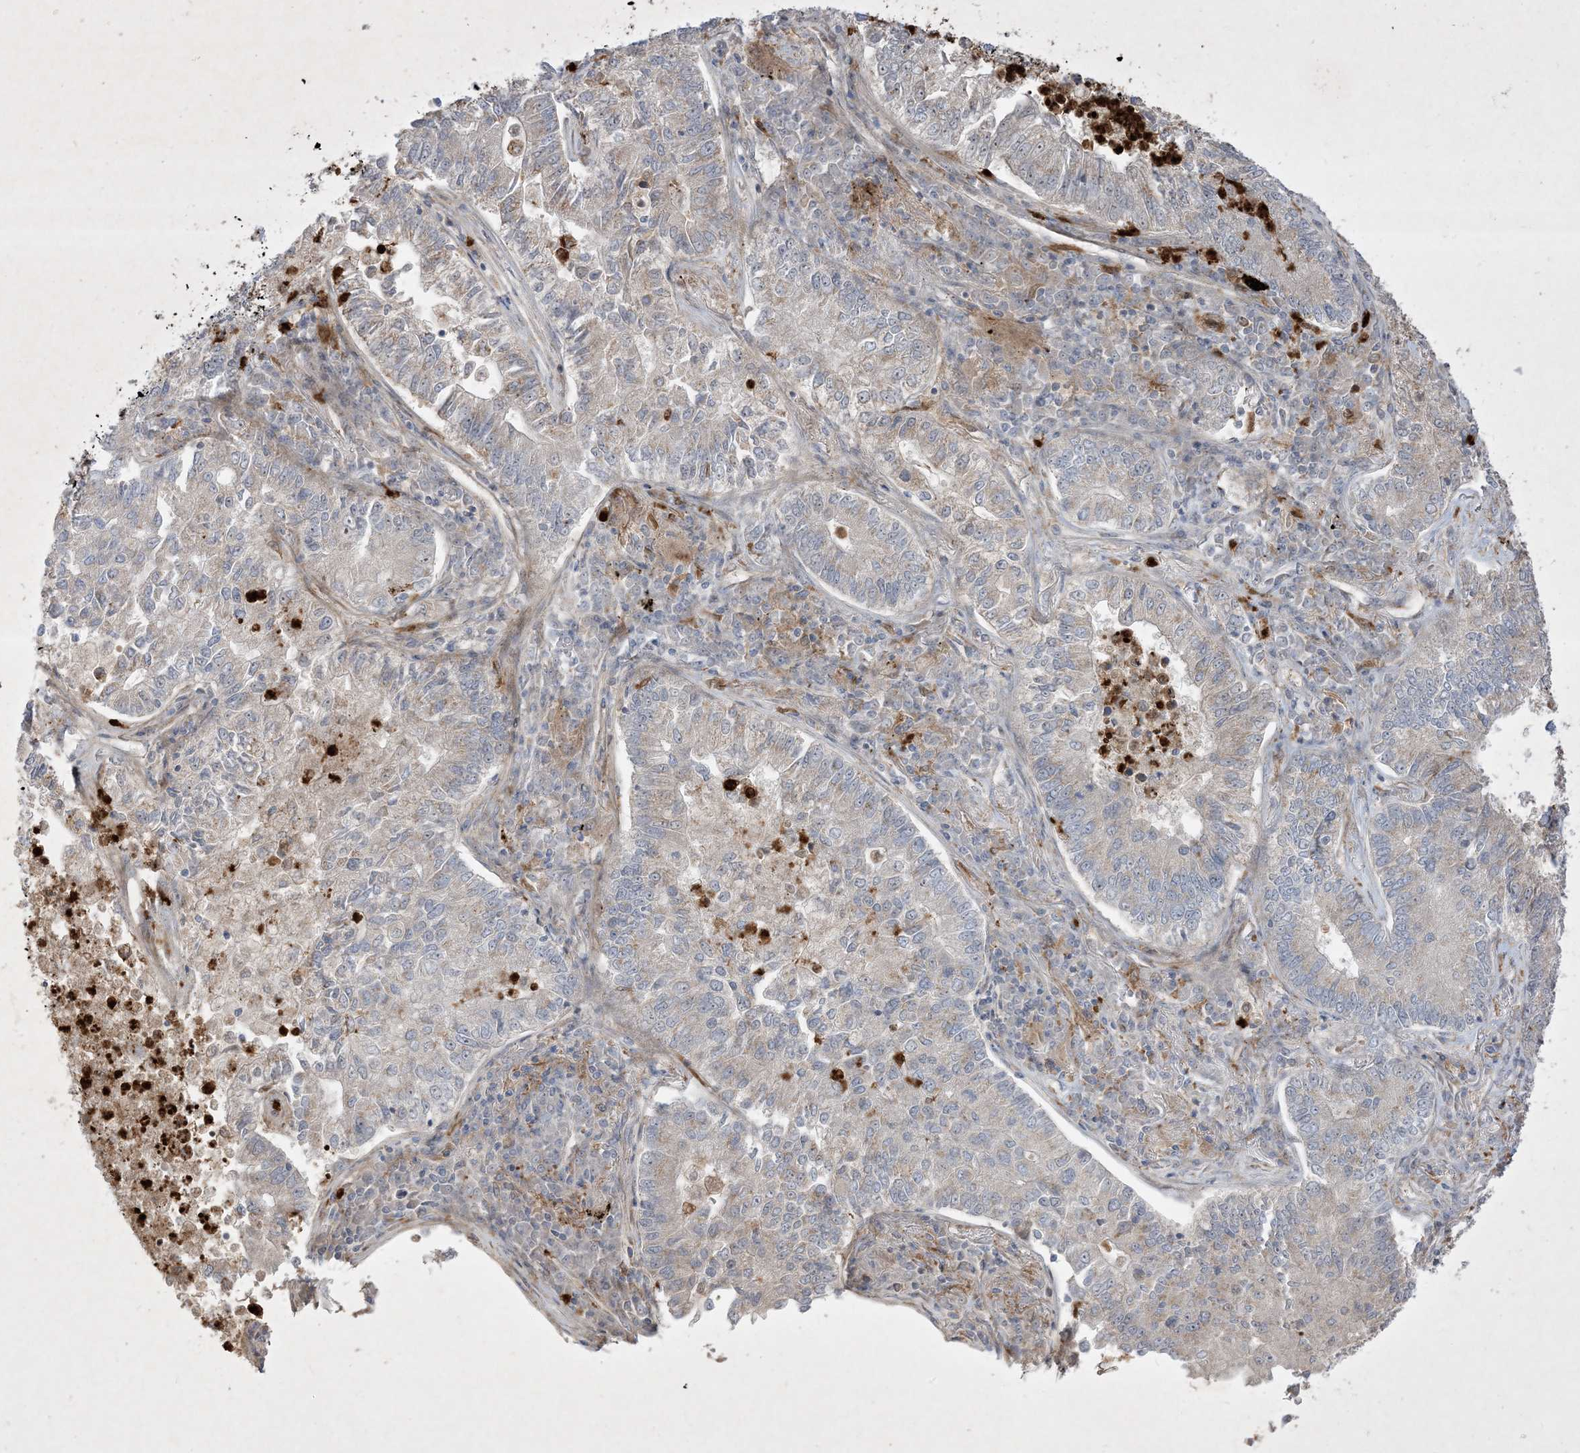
{"staining": {"intensity": "negative", "quantity": "none", "location": "none"}, "tissue": "lung cancer", "cell_type": "Tumor cells", "image_type": "cancer", "snomed": [{"axis": "morphology", "description": "Adenocarcinoma, NOS"}, {"axis": "topography", "description": "Lung"}], "caption": "Human lung adenocarcinoma stained for a protein using immunohistochemistry displays no positivity in tumor cells.", "gene": "IFT57", "patient": {"sex": "male", "age": 49}}